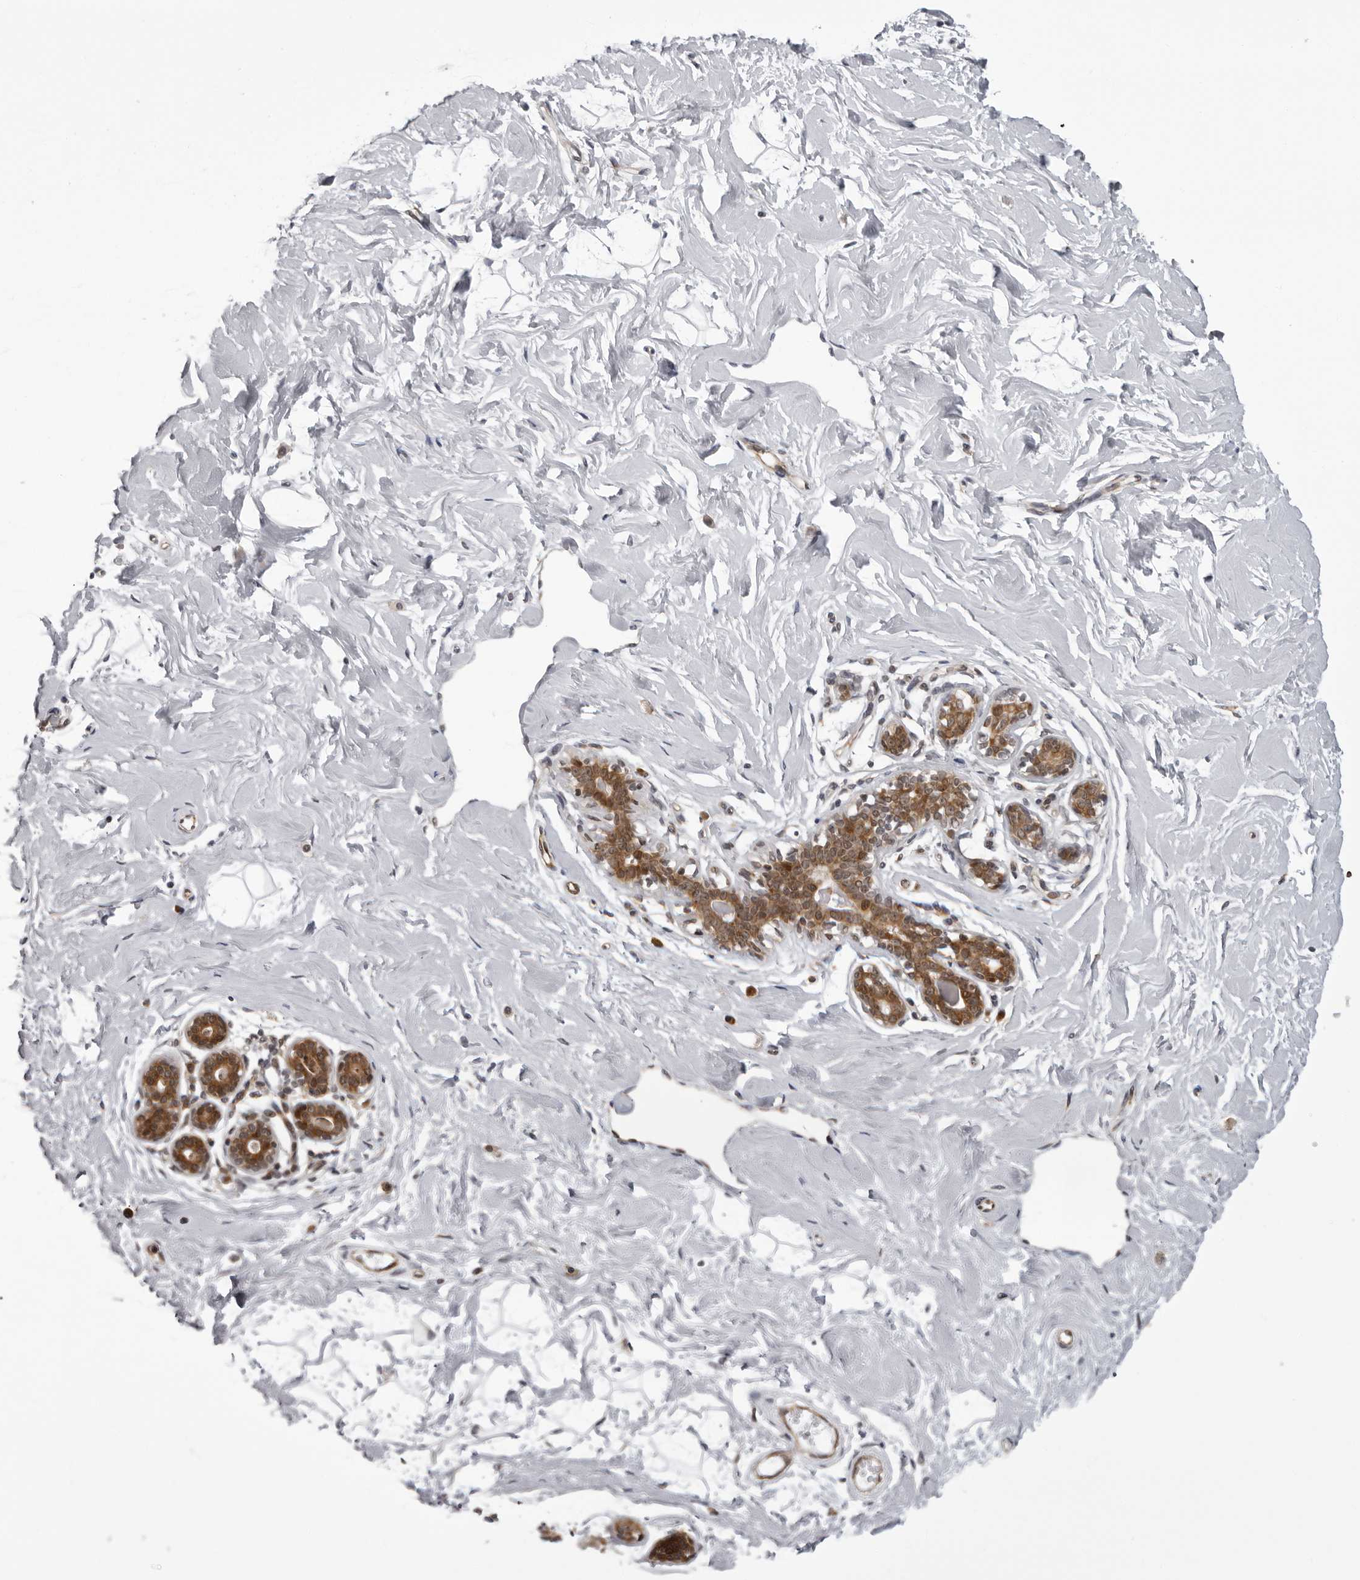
{"staining": {"intensity": "negative", "quantity": "none", "location": "none"}, "tissue": "breast", "cell_type": "Adipocytes", "image_type": "normal", "snomed": [{"axis": "morphology", "description": "Normal tissue, NOS"}, {"axis": "morphology", "description": "Adenoma, NOS"}, {"axis": "topography", "description": "Breast"}], "caption": "IHC of benign breast displays no positivity in adipocytes.", "gene": "GCSAML", "patient": {"sex": "female", "age": 23}}